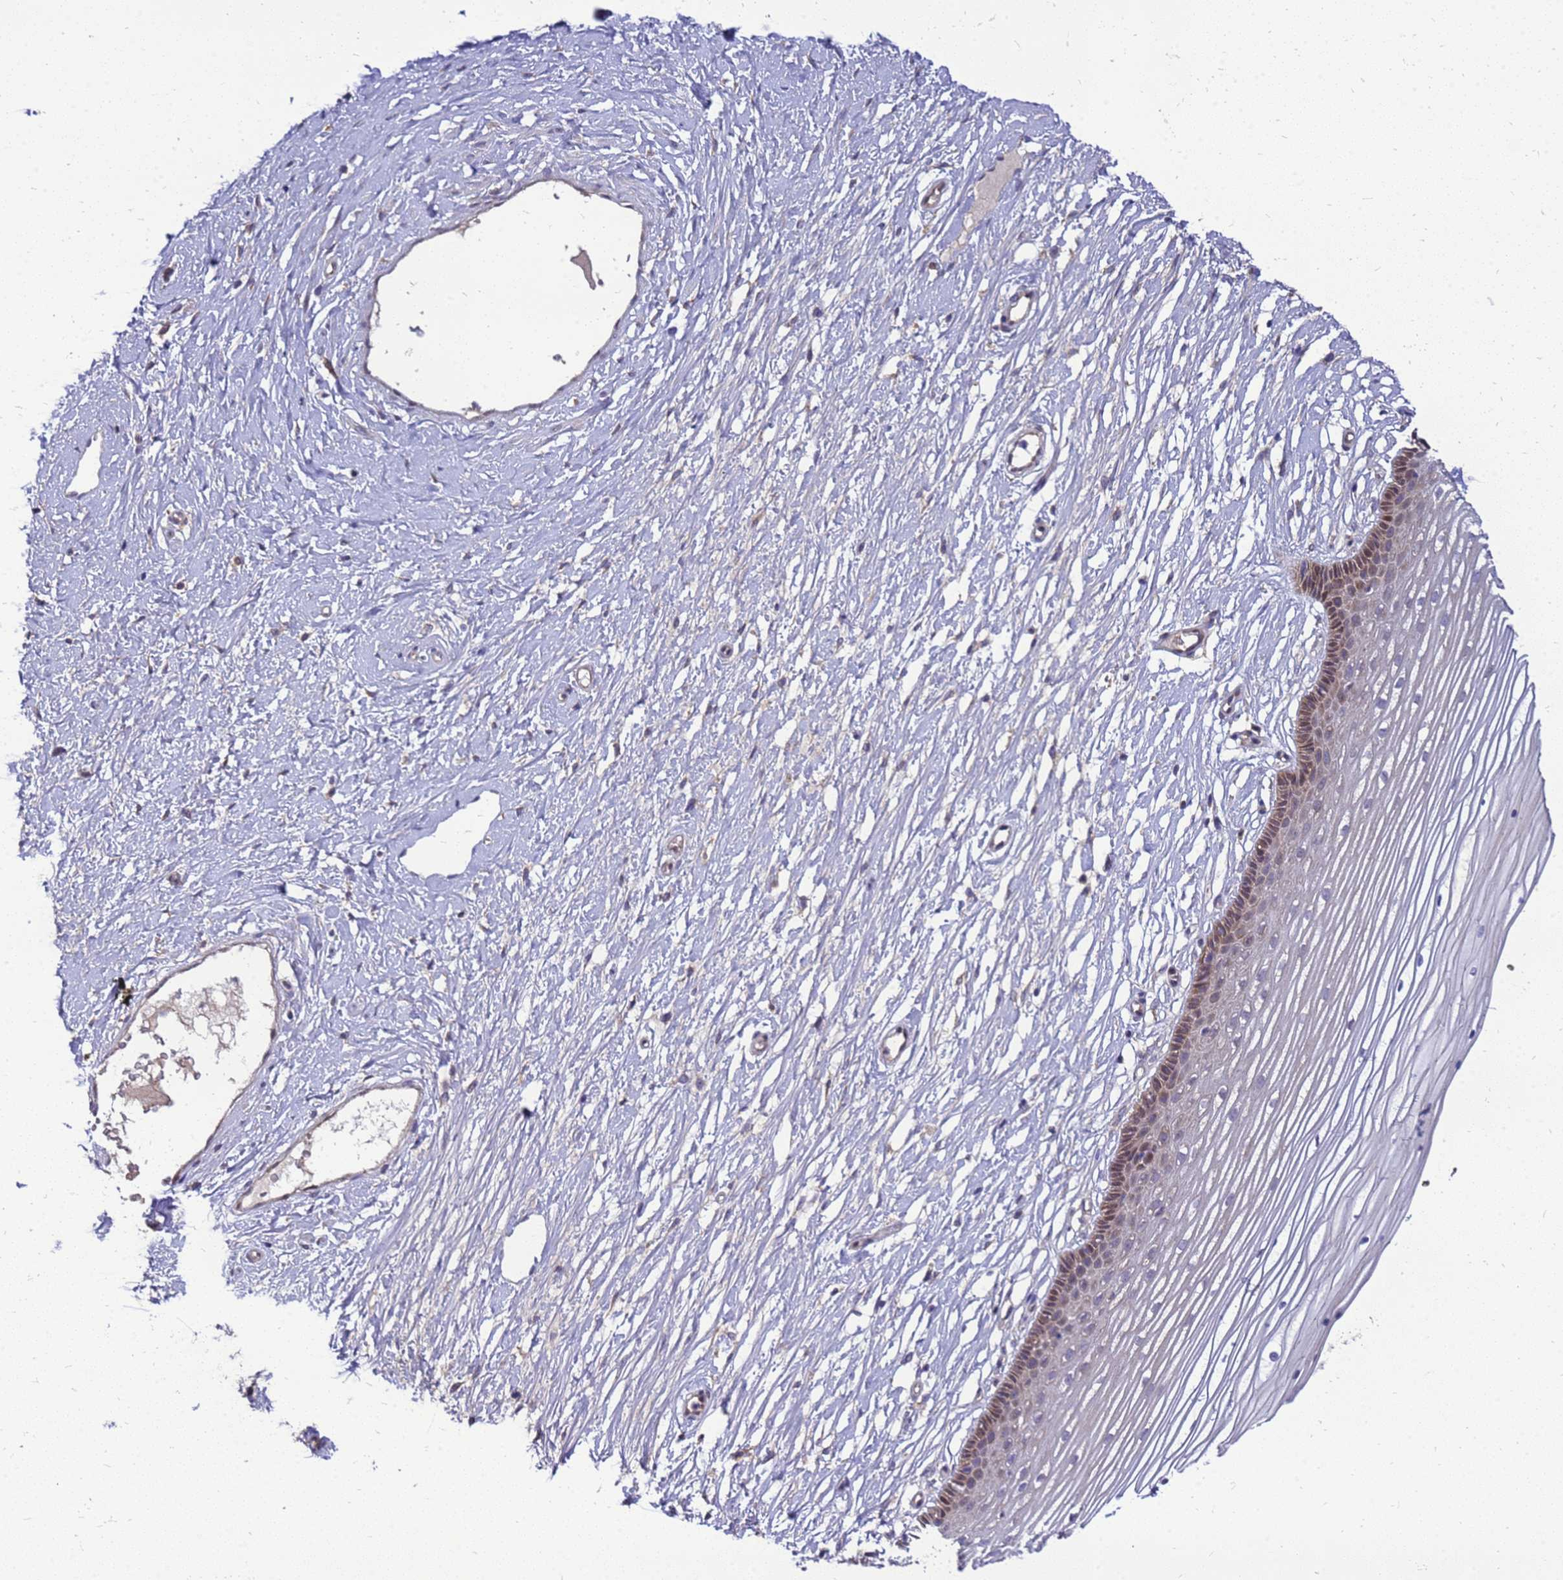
{"staining": {"intensity": "moderate", "quantity": "25%-75%", "location": "cytoplasmic/membranous,nuclear"}, "tissue": "vagina", "cell_type": "Squamous epithelial cells", "image_type": "normal", "snomed": [{"axis": "morphology", "description": "Normal tissue, NOS"}, {"axis": "topography", "description": "Vagina"}, {"axis": "topography", "description": "Cervix"}], "caption": "Immunohistochemistry (IHC) of benign vagina demonstrates medium levels of moderate cytoplasmic/membranous,nuclear staining in approximately 25%-75% of squamous epithelial cells. The staining was performed using DAB (3,3'-diaminobenzidine), with brown indicating positive protein expression. Nuclei are stained blue with hematoxylin.", "gene": "EIF4EBP3", "patient": {"sex": "female", "age": 40}}